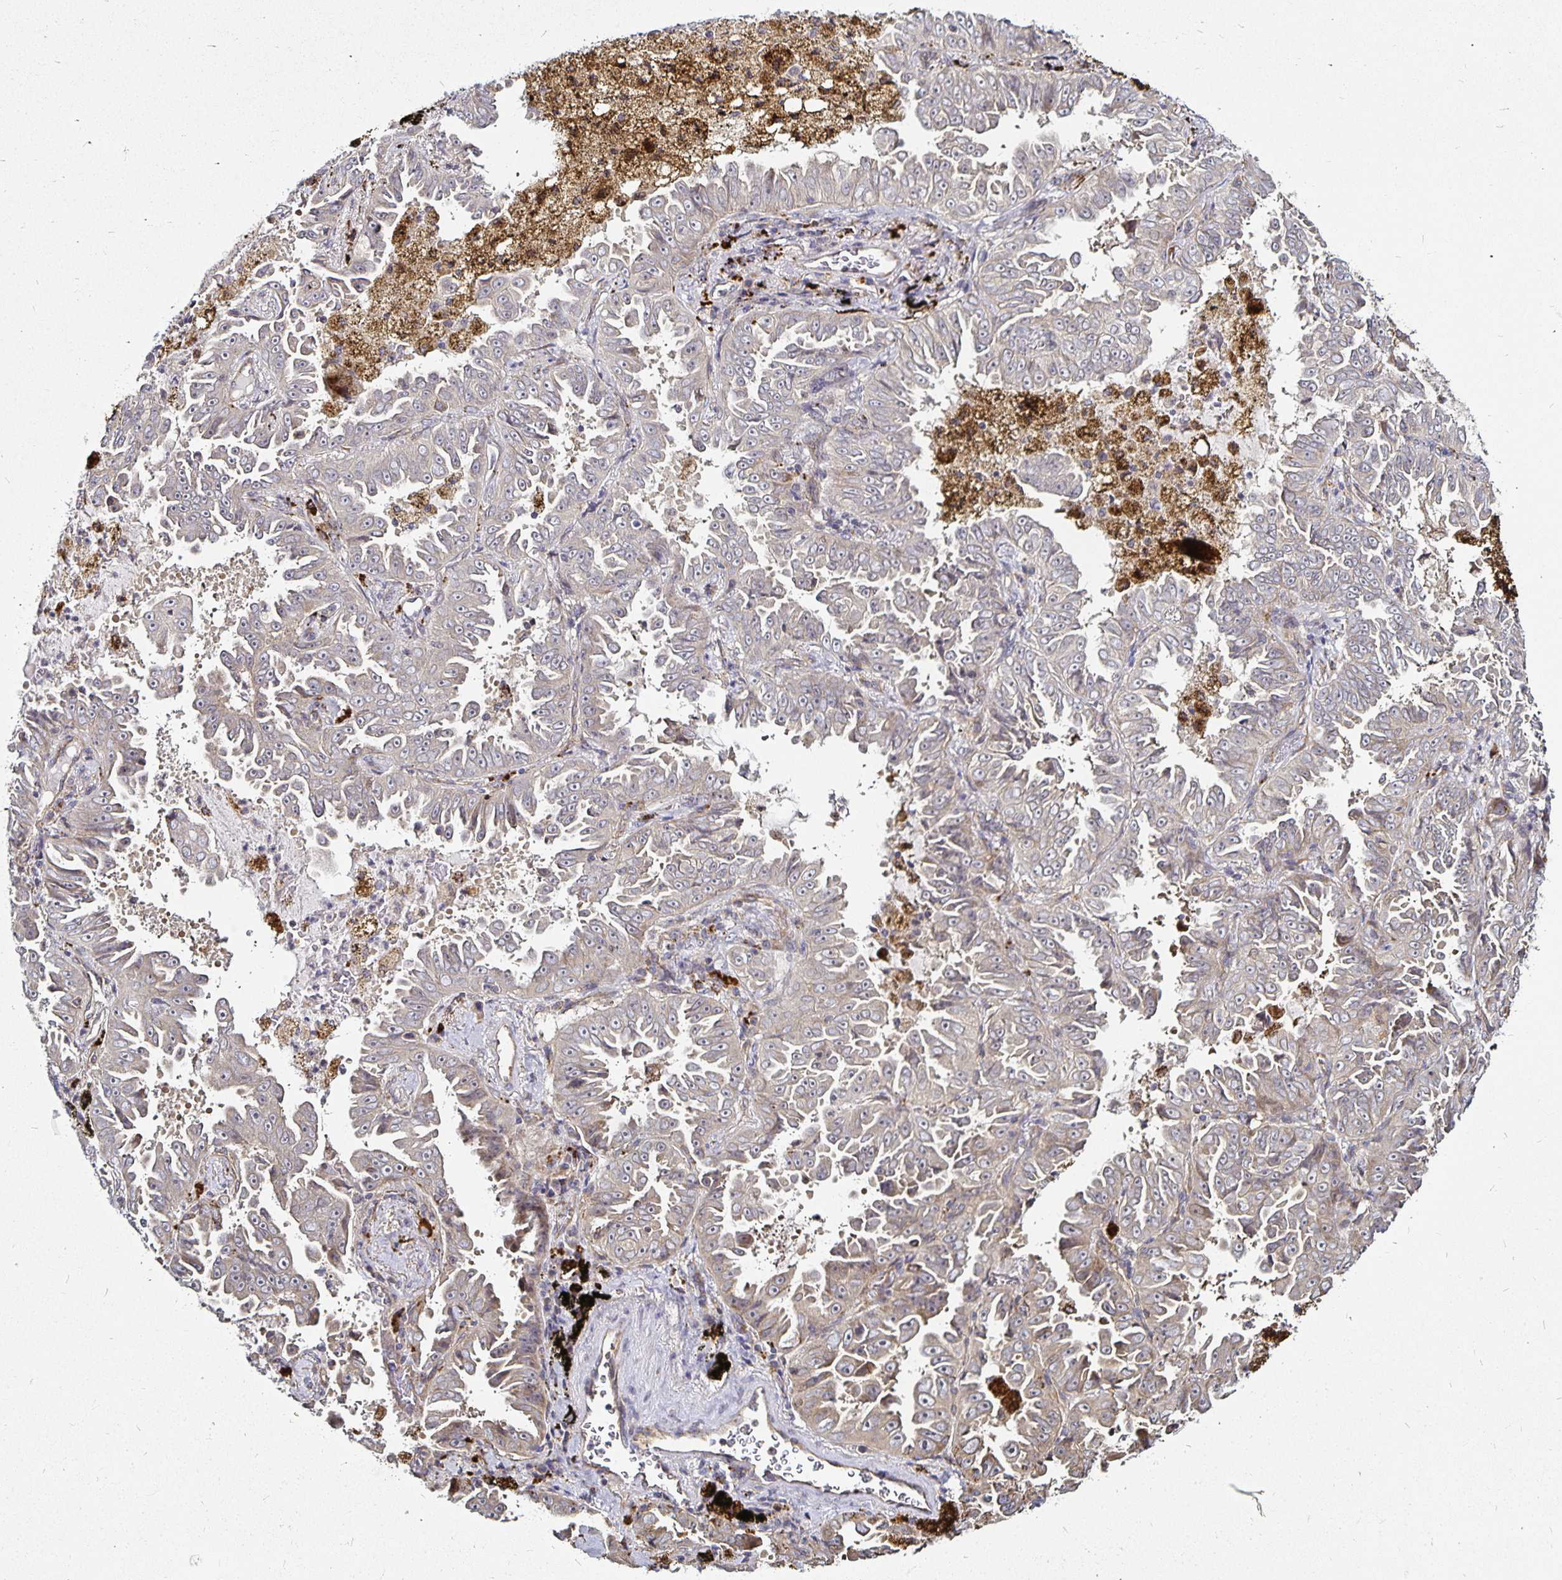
{"staining": {"intensity": "negative", "quantity": "none", "location": "none"}, "tissue": "lung cancer", "cell_type": "Tumor cells", "image_type": "cancer", "snomed": [{"axis": "morphology", "description": "Adenocarcinoma, NOS"}, {"axis": "topography", "description": "Lung"}], "caption": "Lung cancer (adenocarcinoma) stained for a protein using IHC reveals no expression tumor cells.", "gene": "CYP27A1", "patient": {"sex": "female", "age": 52}}